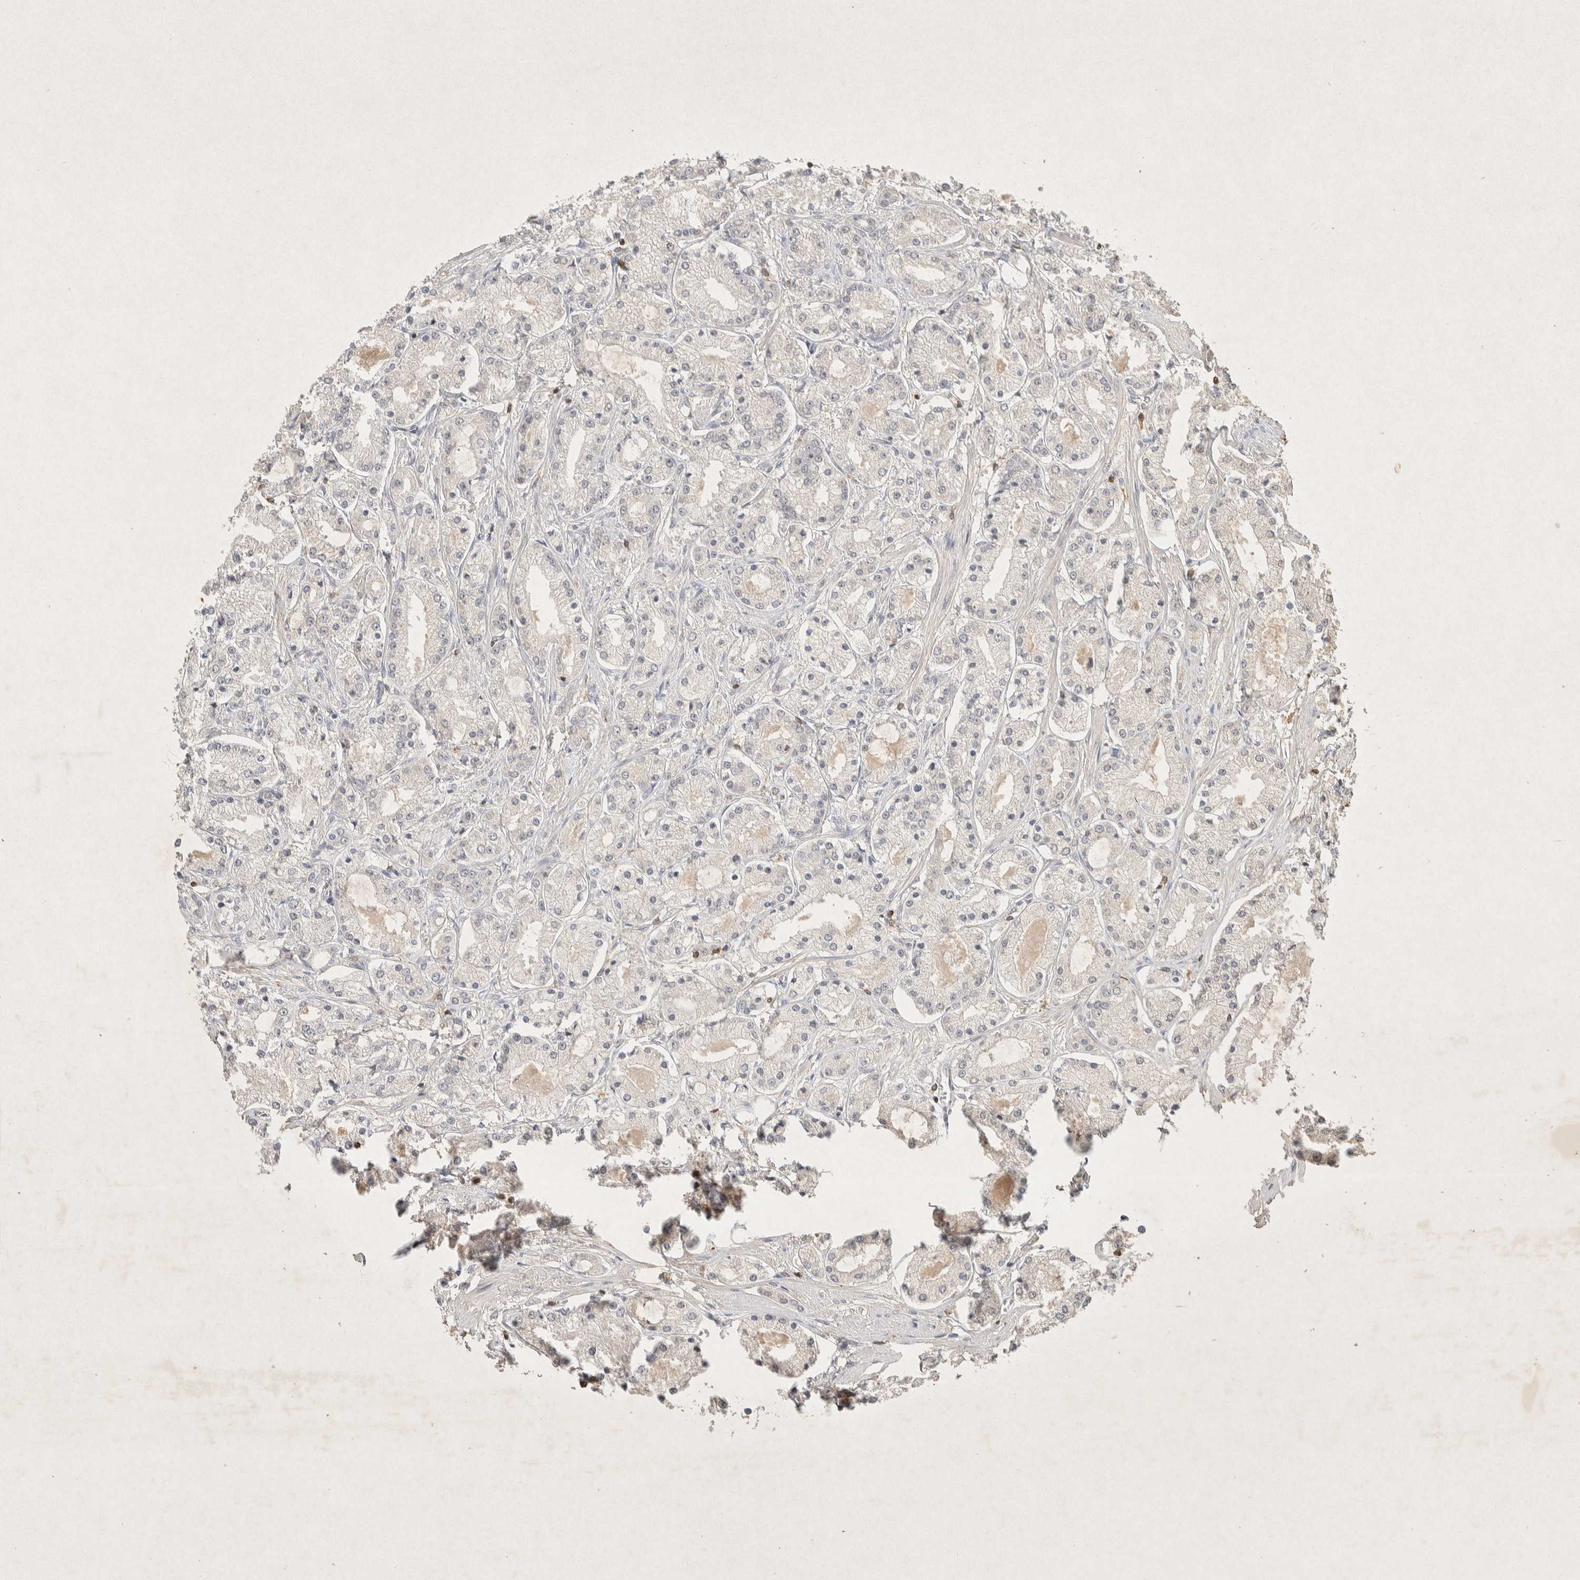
{"staining": {"intensity": "negative", "quantity": "none", "location": "none"}, "tissue": "prostate cancer", "cell_type": "Tumor cells", "image_type": "cancer", "snomed": [{"axis": "morphology", "description": "Adenocarcinoma, High grade"}, {"axis": "topography", "description": "Prostate"}], "caption": "Prostate adenocarcinoma (high-grade) stained for a protein using immunohistochemistry (IHC) demonstrates no expression tumor cells.", "gene": "RAC2", "patient": {"sex": "male", "age": 66}}